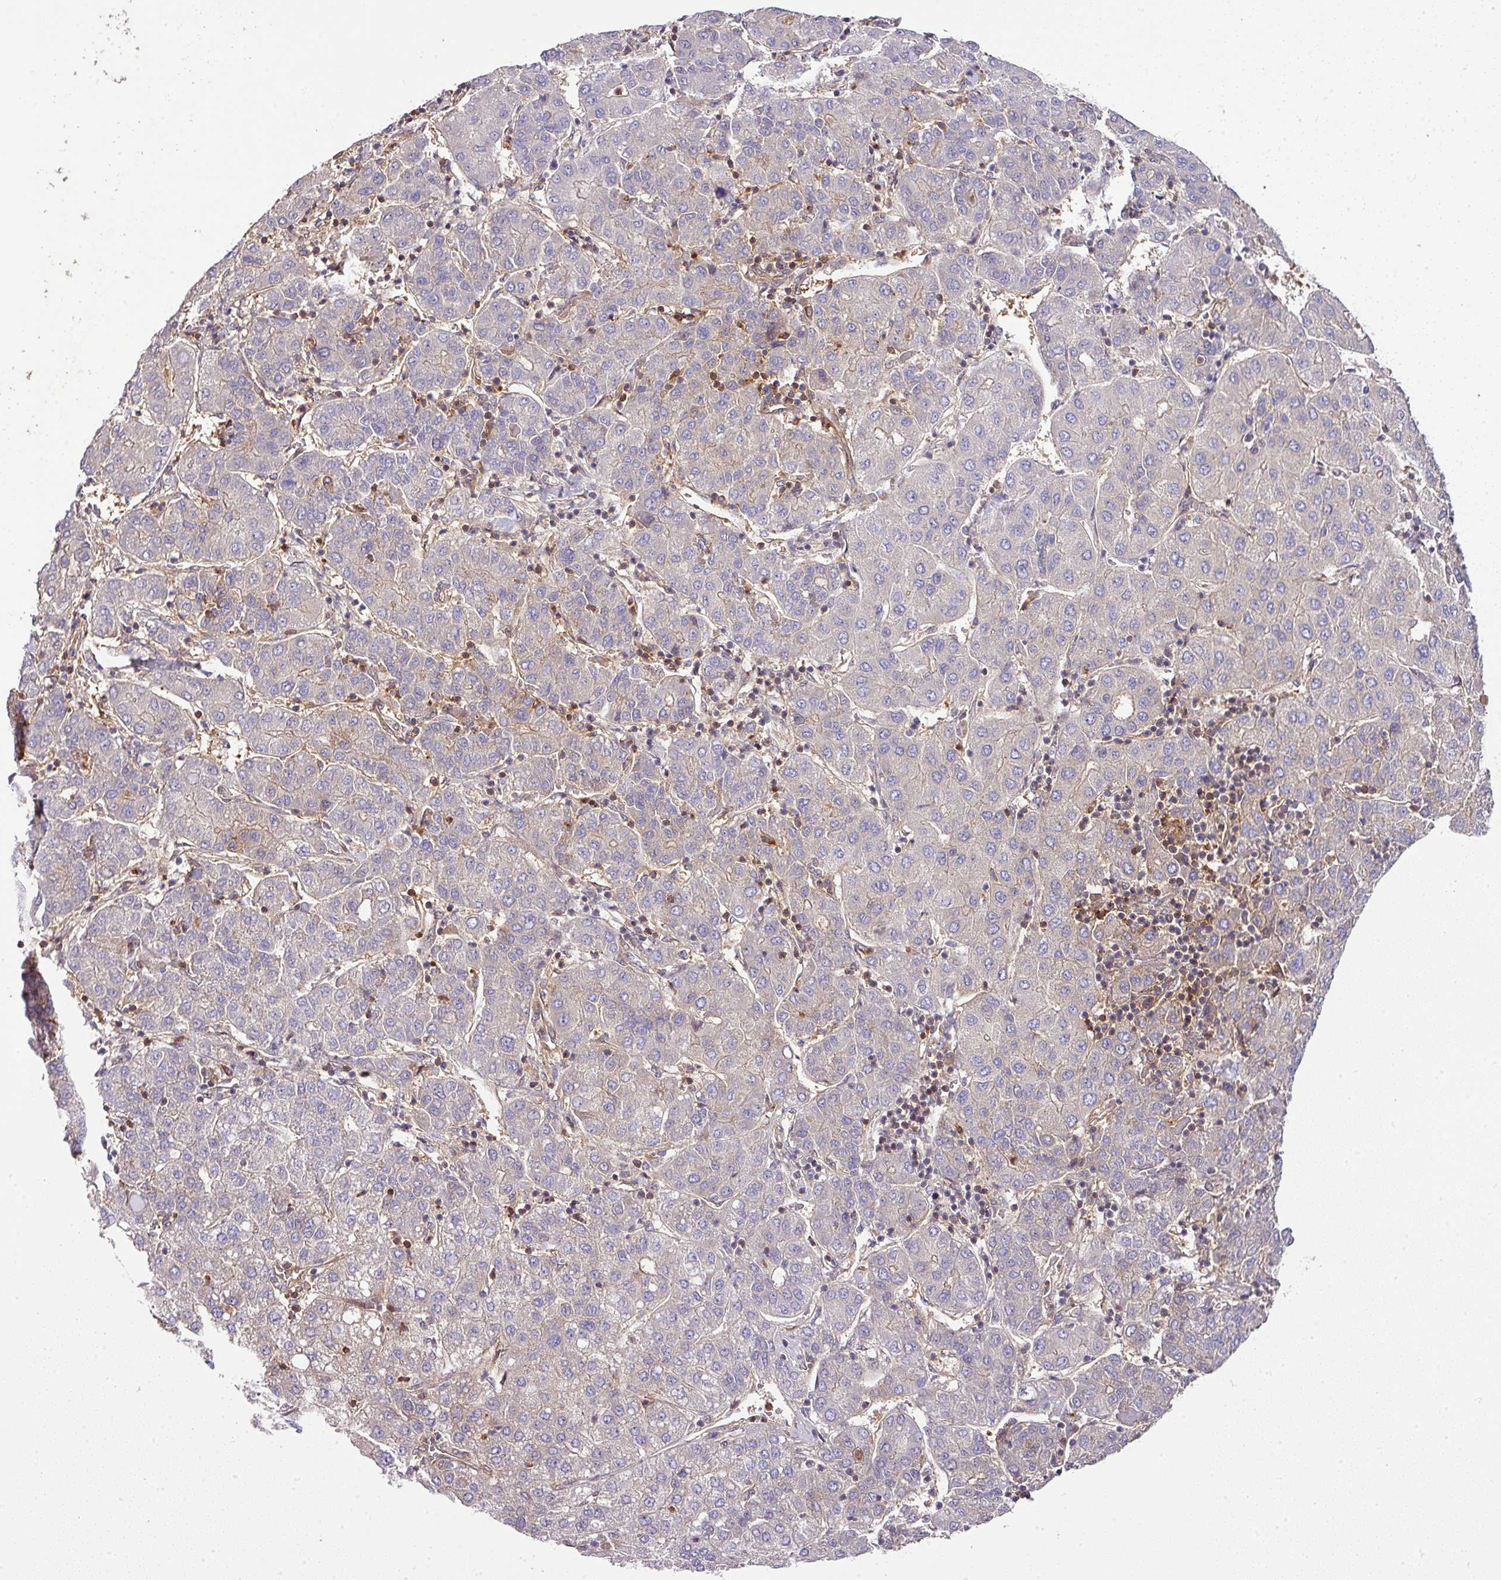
{"staining": {"intensity": "negative", "quantity": "none", "location": "none"}, "tissue": "liver cancer", "cell_type": "Tumor cells", "image_type": "cancer", "snomed": [{"axis": "morphology", "description": "Carcinoma, Hepatocellular, NOS"}, {"axis": "topography", "description": "Liver"}], "caption": "Micrograph shows no significant protein staining in tumor cells of liver cancer.", "gene": "TMEM107", "patient": {"sex": "male", "age": 65}}